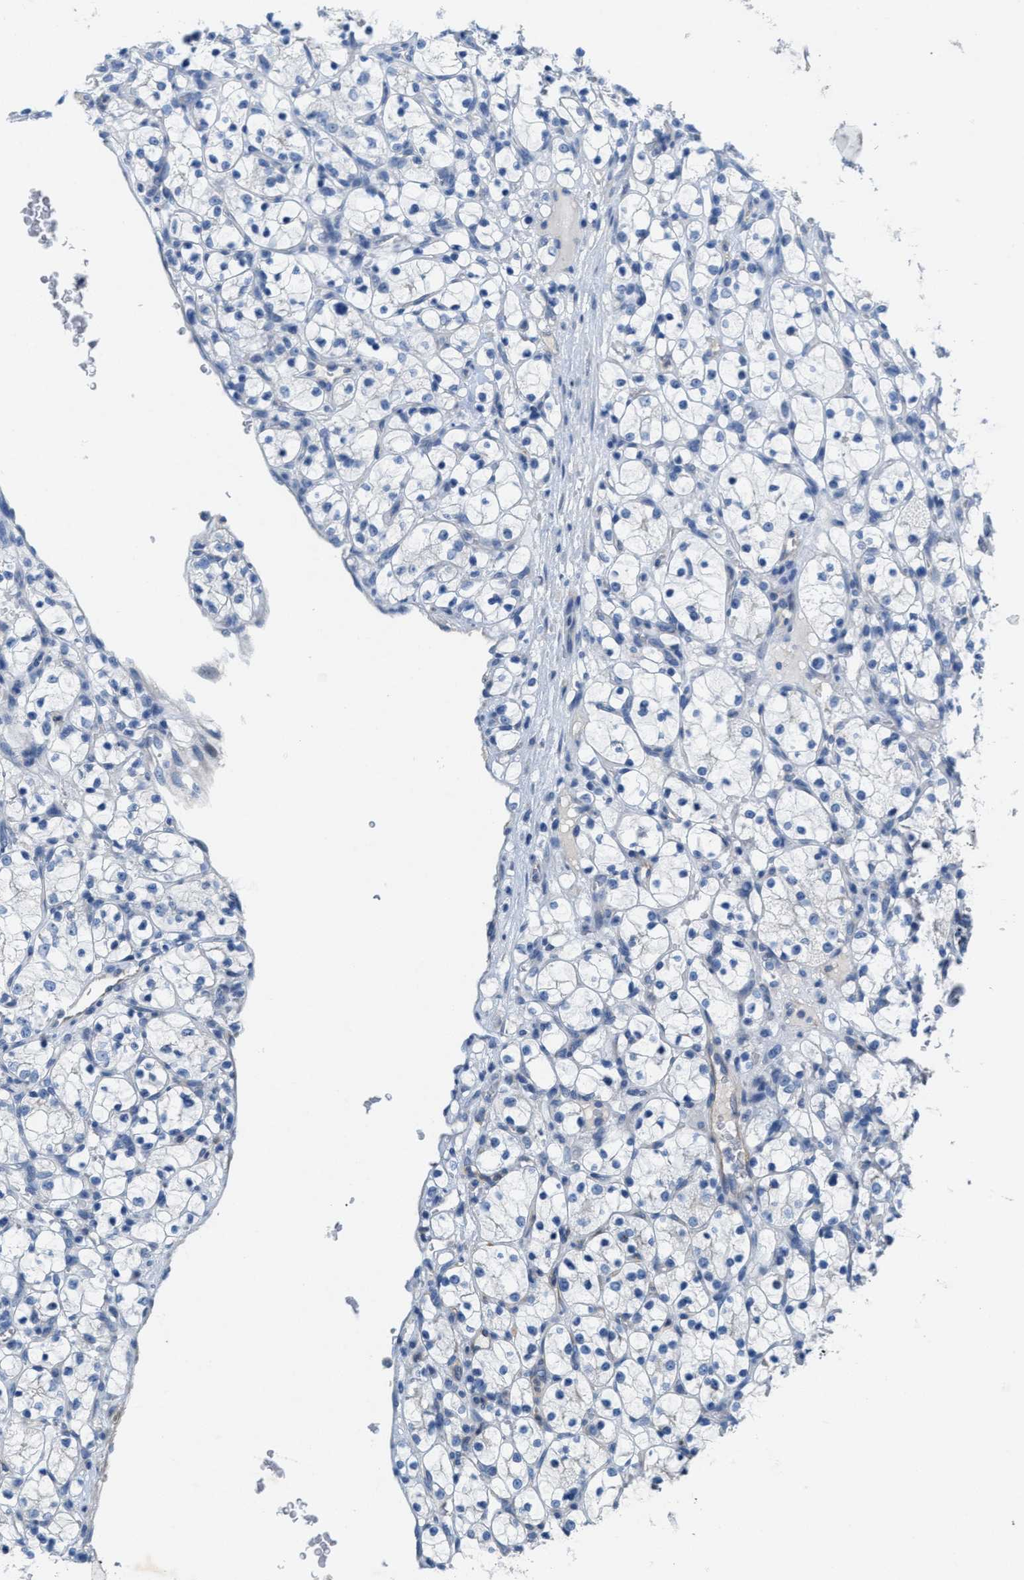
{"staining": {"intensity": "negative", "quantity": "none", "location": "none"}, "tissue": "renal cancer", "cell_type": "Tumor cells", "image_type": "cancer", "snomed": [{"axis": "morphology", "description": "Adenocarcinoma, NOS"}, {"axis": "topography", "description": "Kidney"}], "caption": "Renal cancer was stained to show a protein in brown. There is no significant positivity in tumor cells. Nuclei are stained in blue.", "gene": "CPA2", "patient": {"sex": "female", "age": 69}}